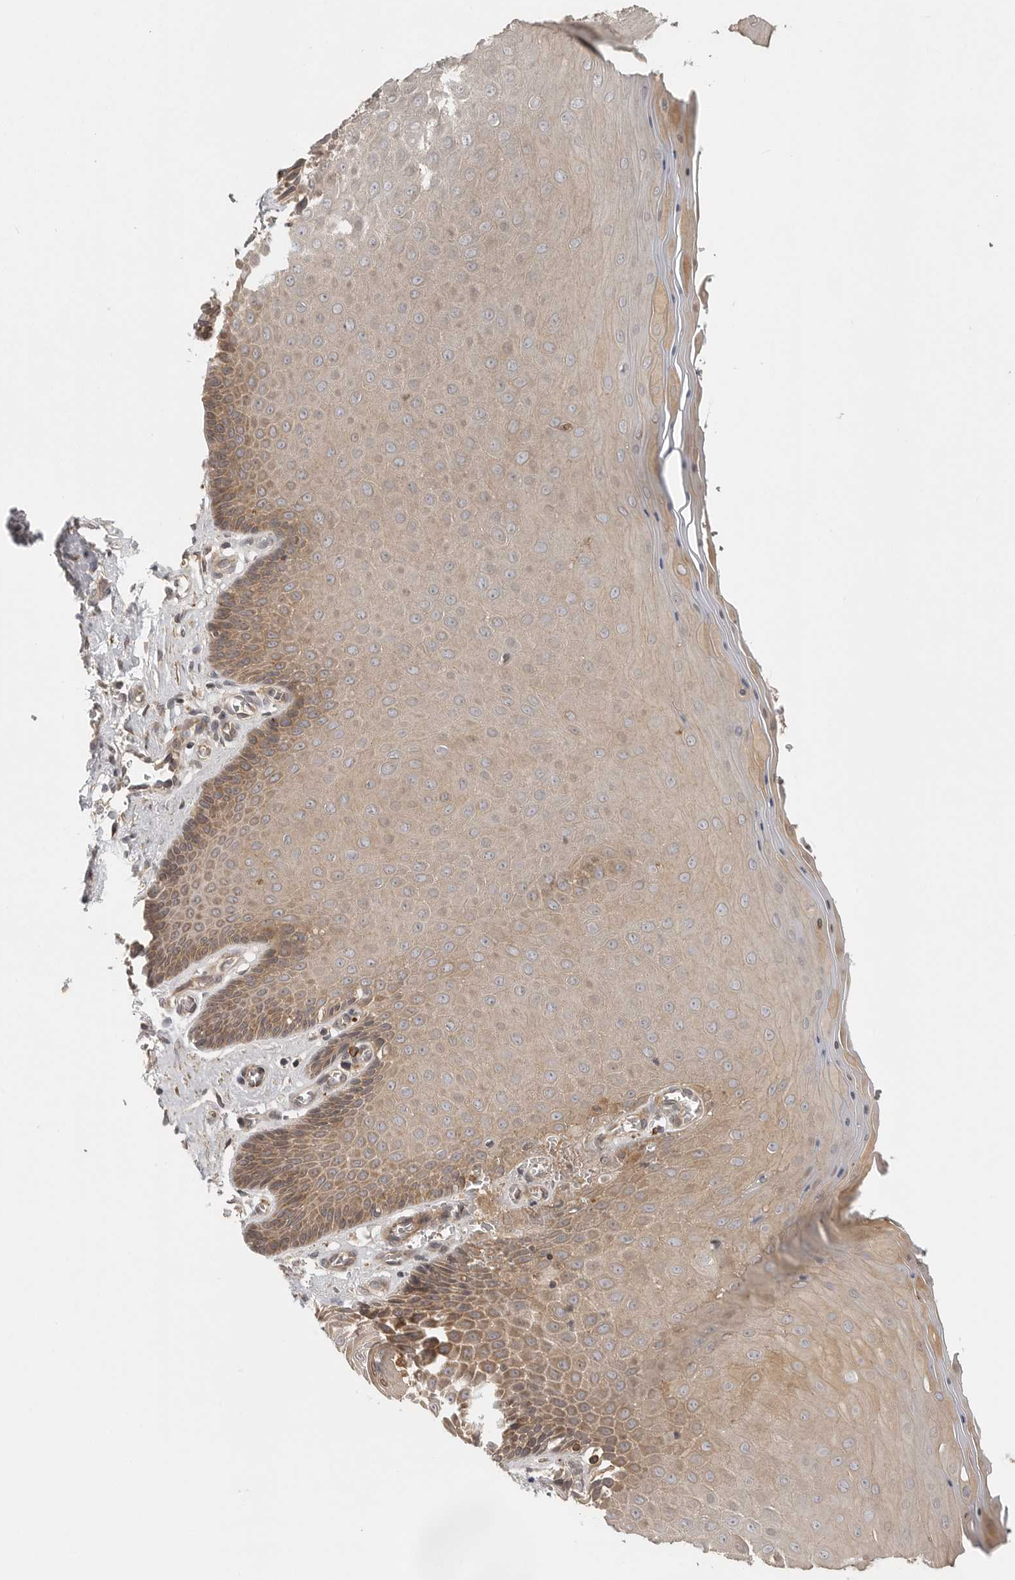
{"staining": {"intensity": "moderate", "quantity": ">75%", "location": "cytoplasmic/membranous"}, "tissue": "cervix", "cell_type": "Glandular cells", "image_type": "normal", "snomed": [{"axis": "morphology", "description": "Normal tissue, NOS"}, {"axis": "topography", "description": "Cervix"}], "caption": "A histopathology image showing moderate cytoplasmic/membranous expression in about >75% of glandular cells in unremarkable cervix, as visualized by brown immunohistochemical staining.", "gene": "CCPG1", "patient": {"sex": "female", "age": 55}}